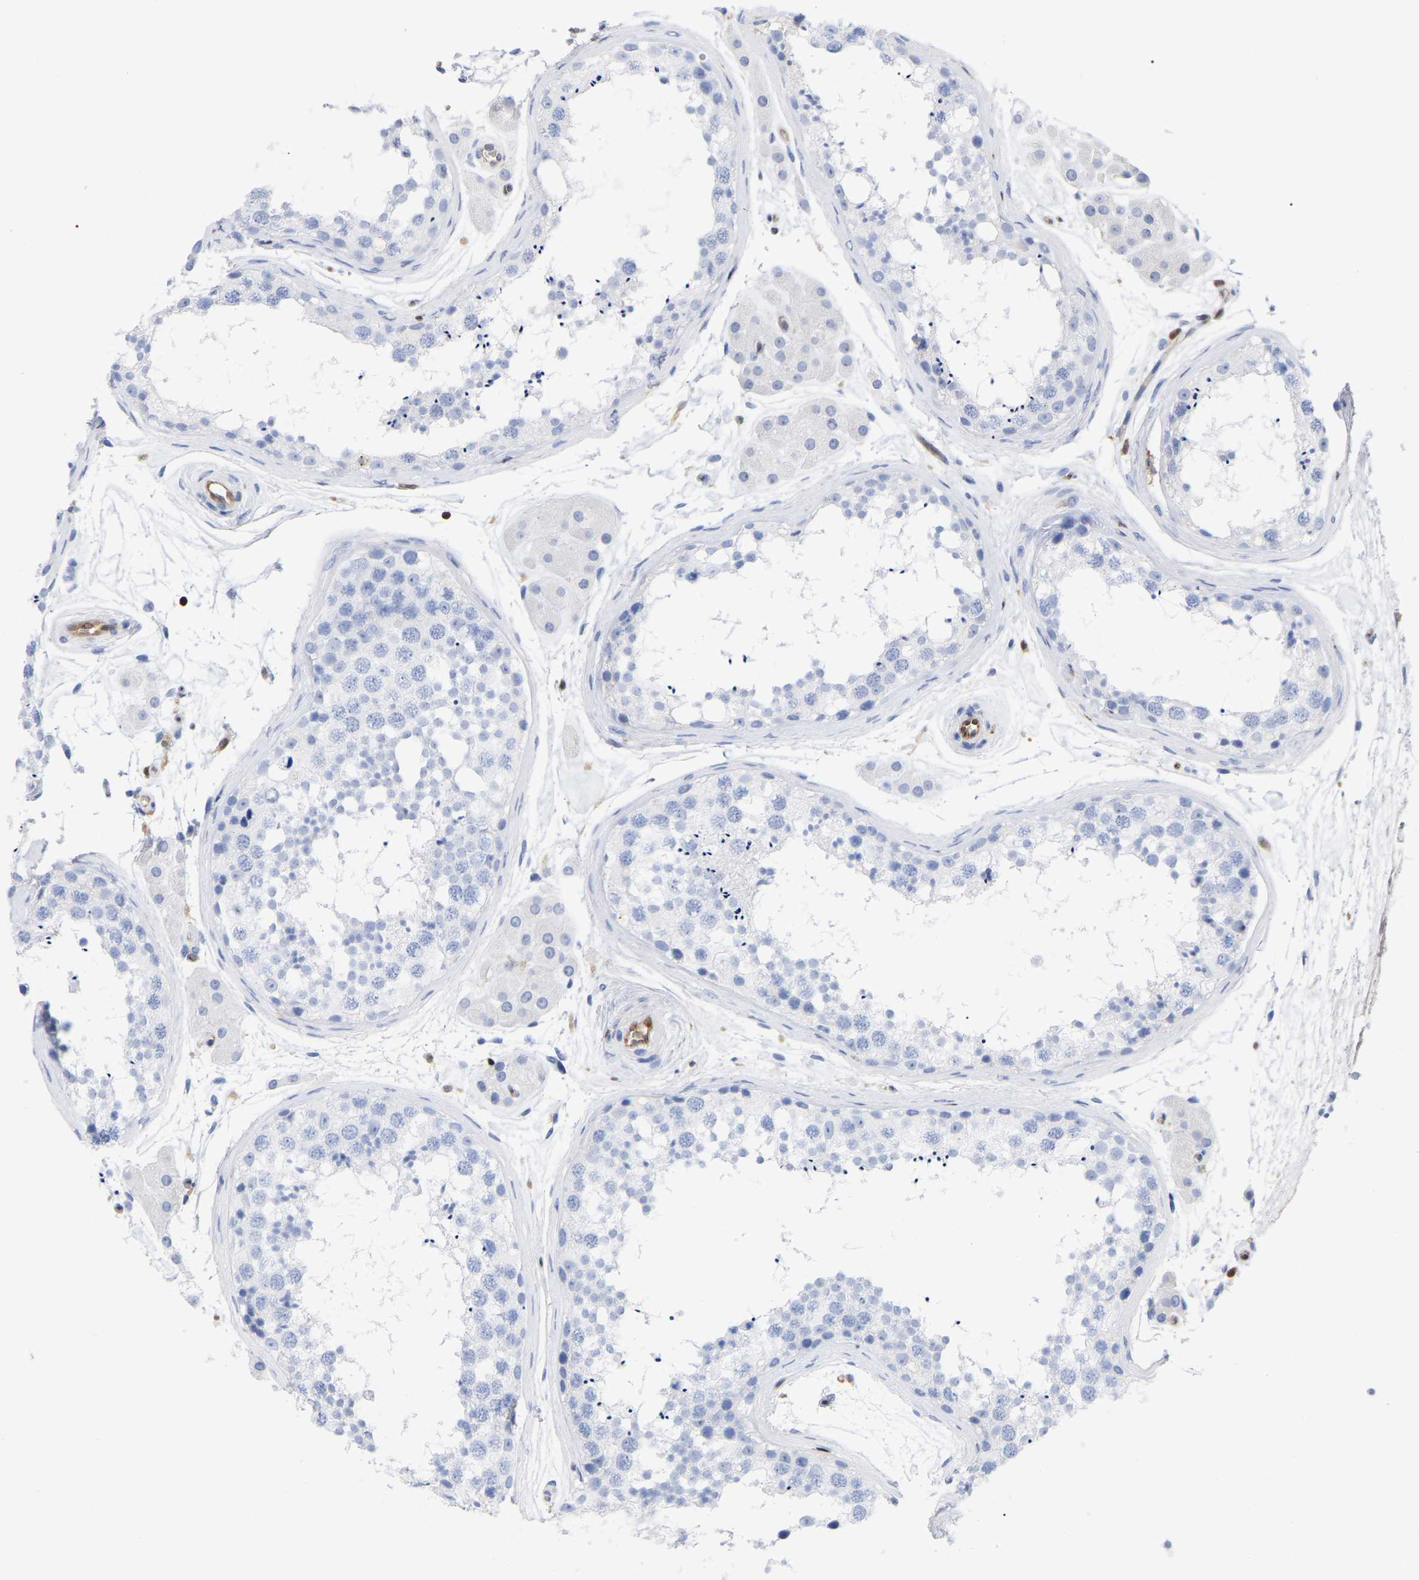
{"staining": {"intensity": "negative", "quantity": "none", "location": "none"}, "tissue": "testis", "cell_type": "Cells in seminiferous ducts", "image_type": "normal", "snomed": [{"axis": "morphology", "description": "Normal tissue, NOS"}, {"axis": "topography", "description": "Testis"}], "caption": "This is an IHC histopathology image of normal human testis. There is no staining in cells in seminiferous ducts.", "gene": "GIMAP4", "patient": {"sex": "male", "age": 56}}